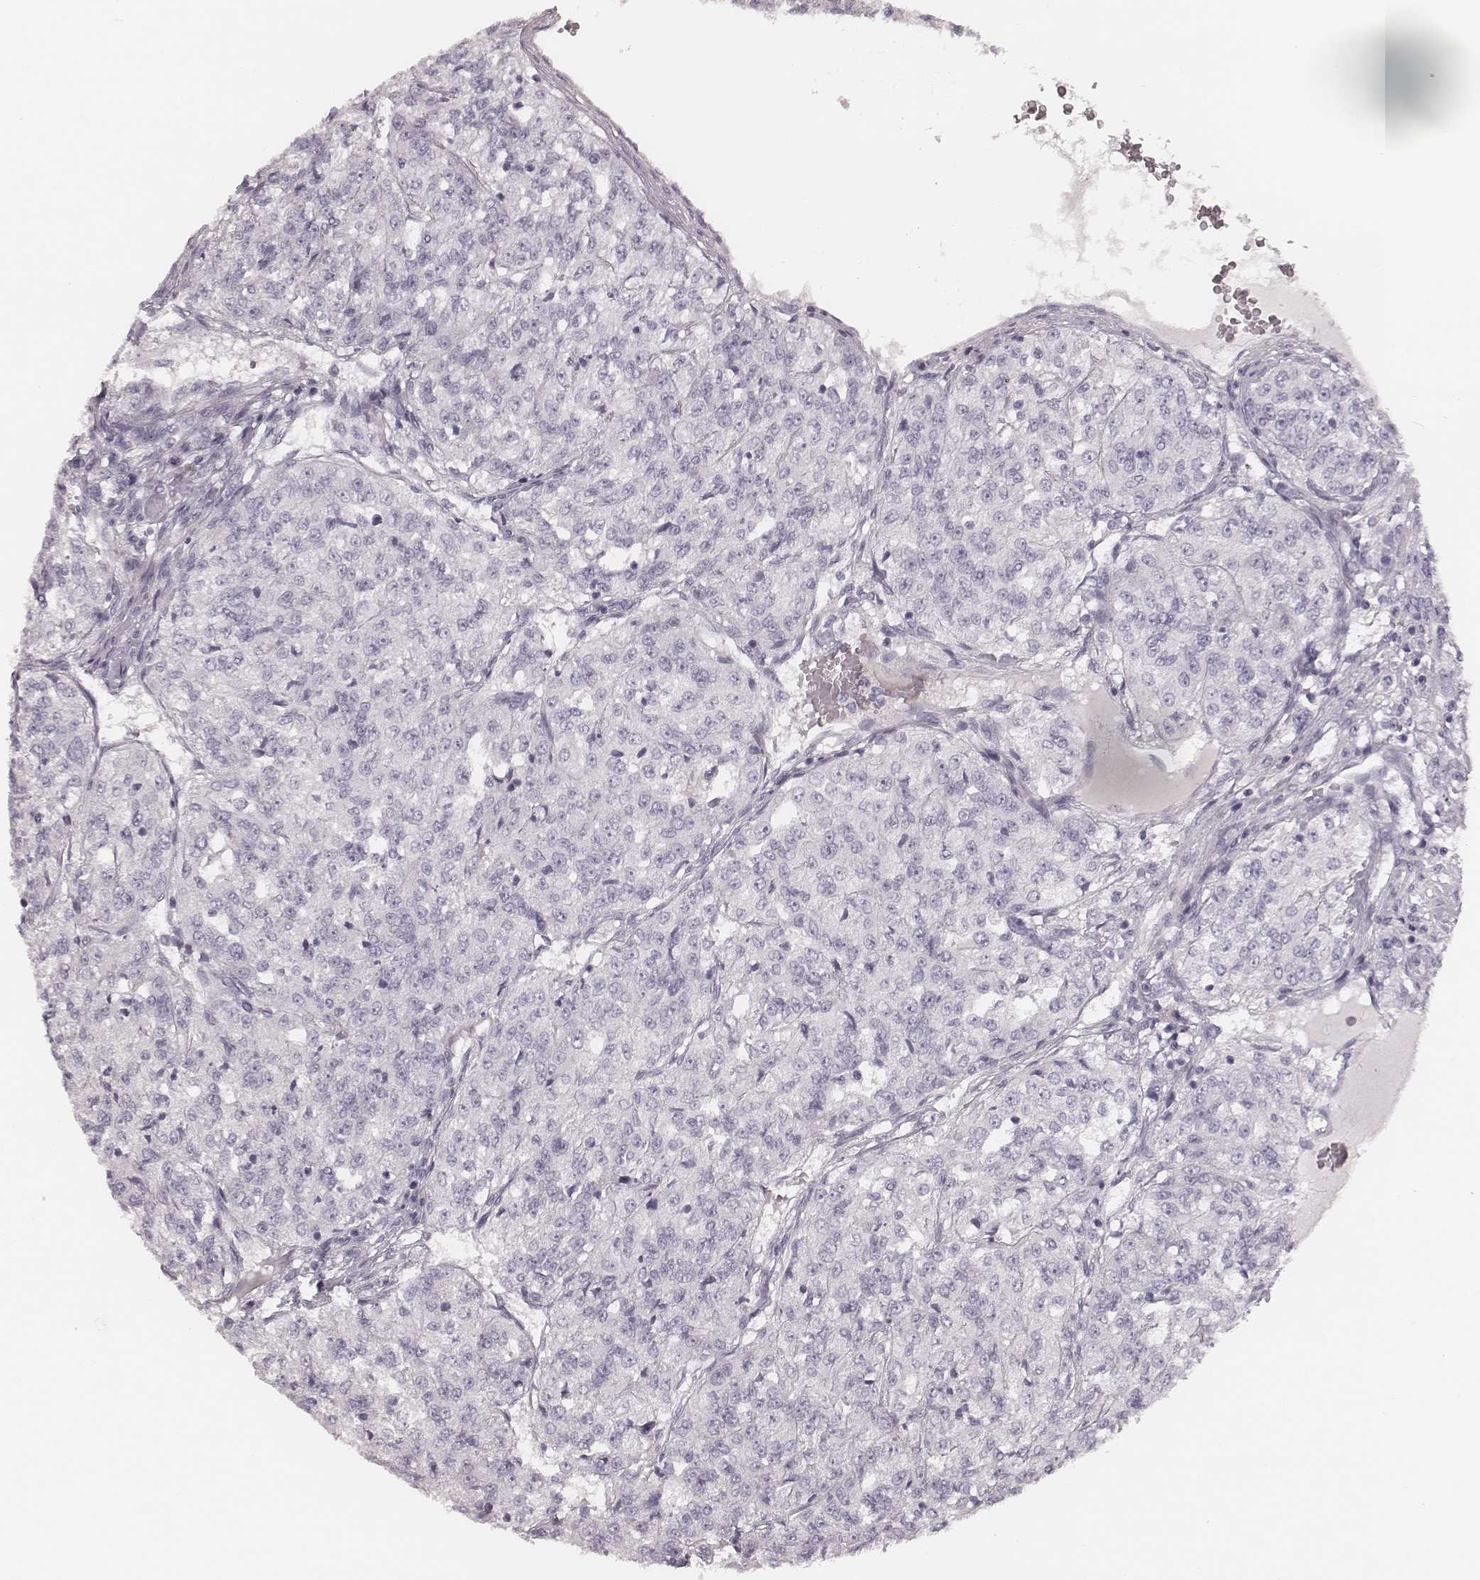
{"staining": {"intensity": "negative", "quantity": "none", "location": "none"}, "tissue": "renal cancer", "cell_type": "Tumor cells", "image_type": "cancer", "snomed": [{"axis": "morphology", "description": "Adenocarcinoma, NOS"}, {"axis": "topography", "description": "Kidney"}], "caption": "Renal adenocarcinoma was stained to show a protein in brown. There is no significant positivity in tumor cells. The staining was performed using DAB to visualize the protein expression in brown, while the nuclei were stained in blue with hematoxylin (Magnification: 20x).", "gene": "S100Z", "patient": {"sex": "female", "age": 63}}